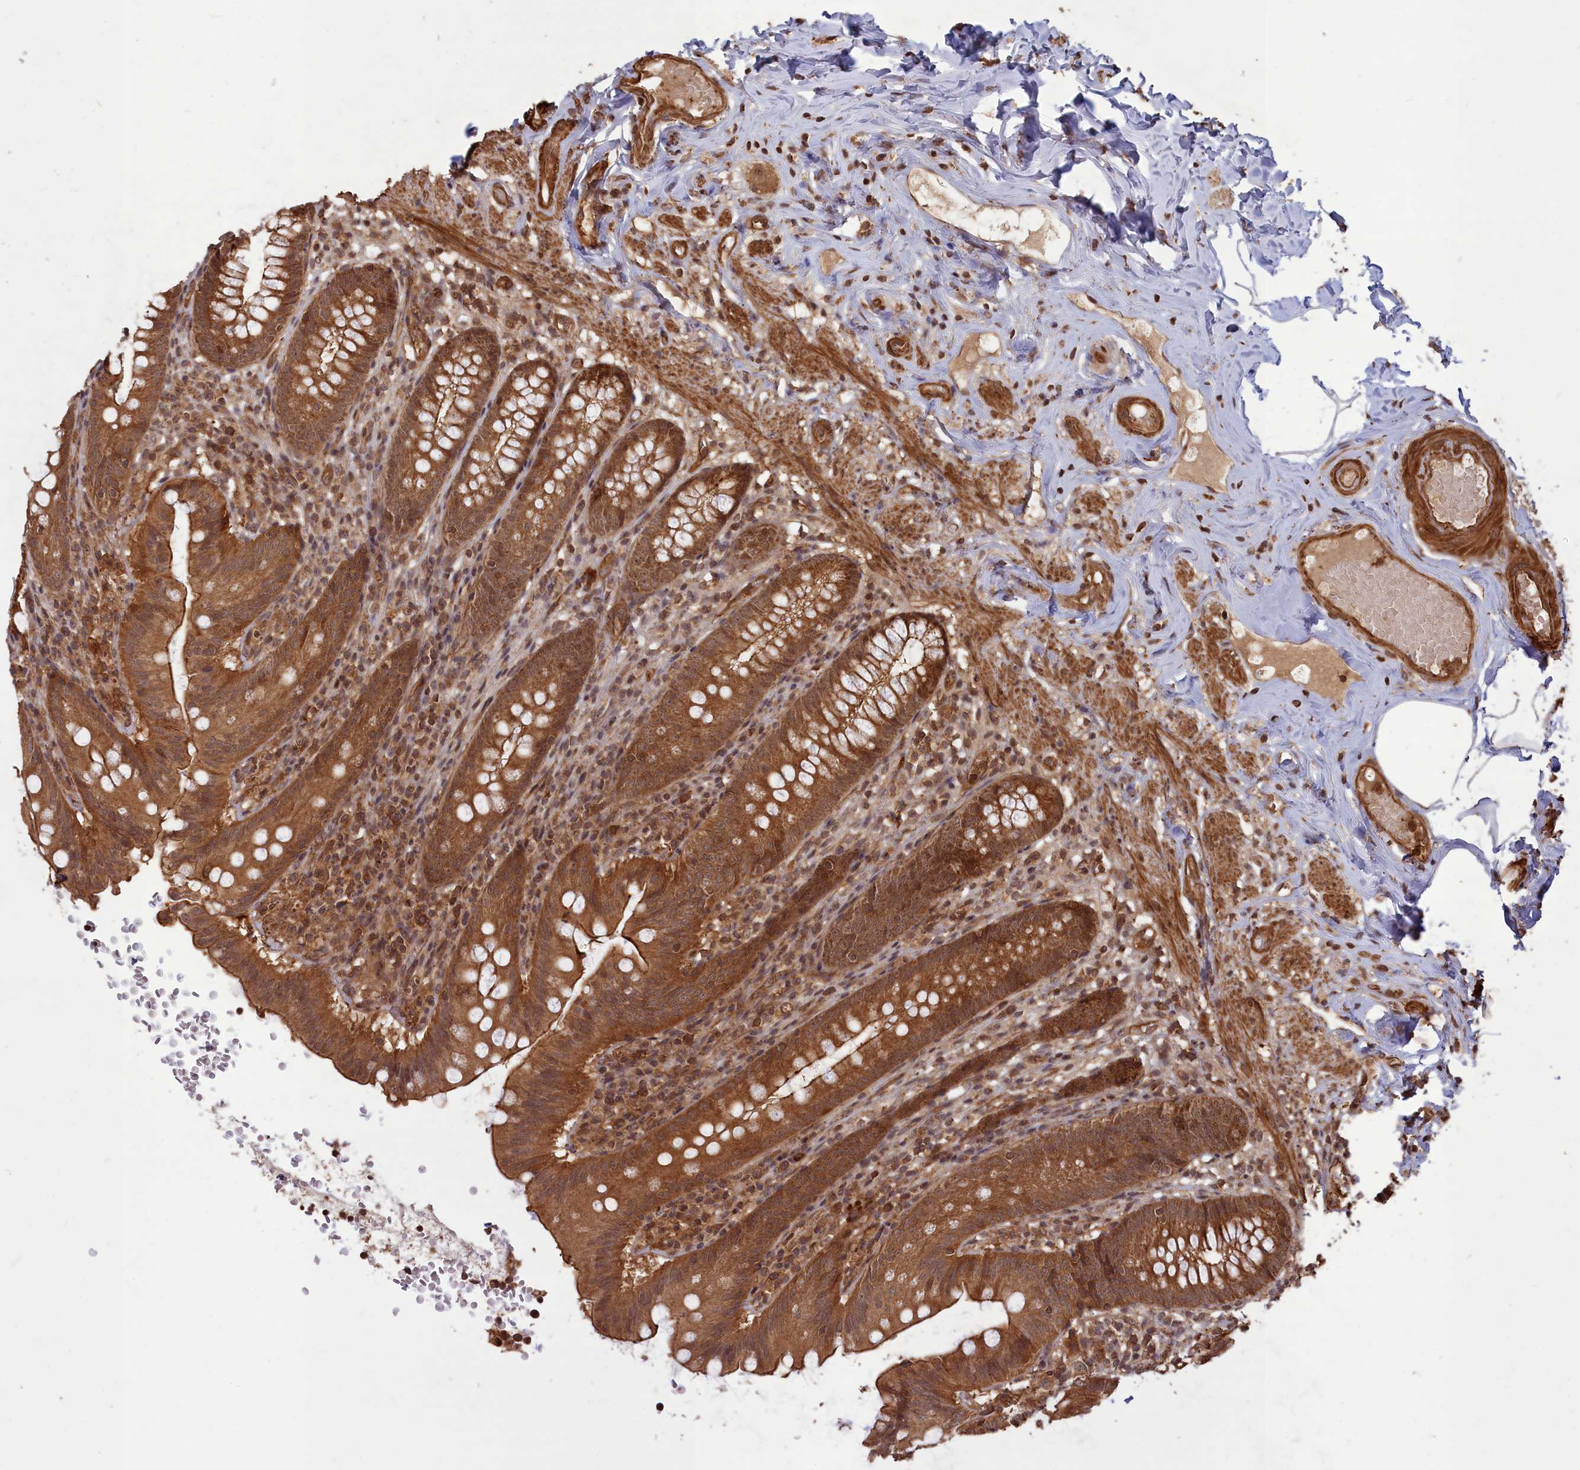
{"staining": {"intensity": "moderate", "quantity": ">75%", "location": "cytoplasmic/membranous,nuclear"}, "tissue": "appendix", "cell_type": "Glandular cells", "image_type": "normal", "snomed": [{"axis": "morphology", "description": "Normal tissue, NOS"}, {"axis": "topography", "description": "Appendix"}], "caption": "Protein staining of unremarkable appendix exhibits moderate cytoplasmic/membranous,nuclear positivity in about >75% of glandular cells.", "gene": "CCDC174", "patient": {"sex": "male", "age": 55}}